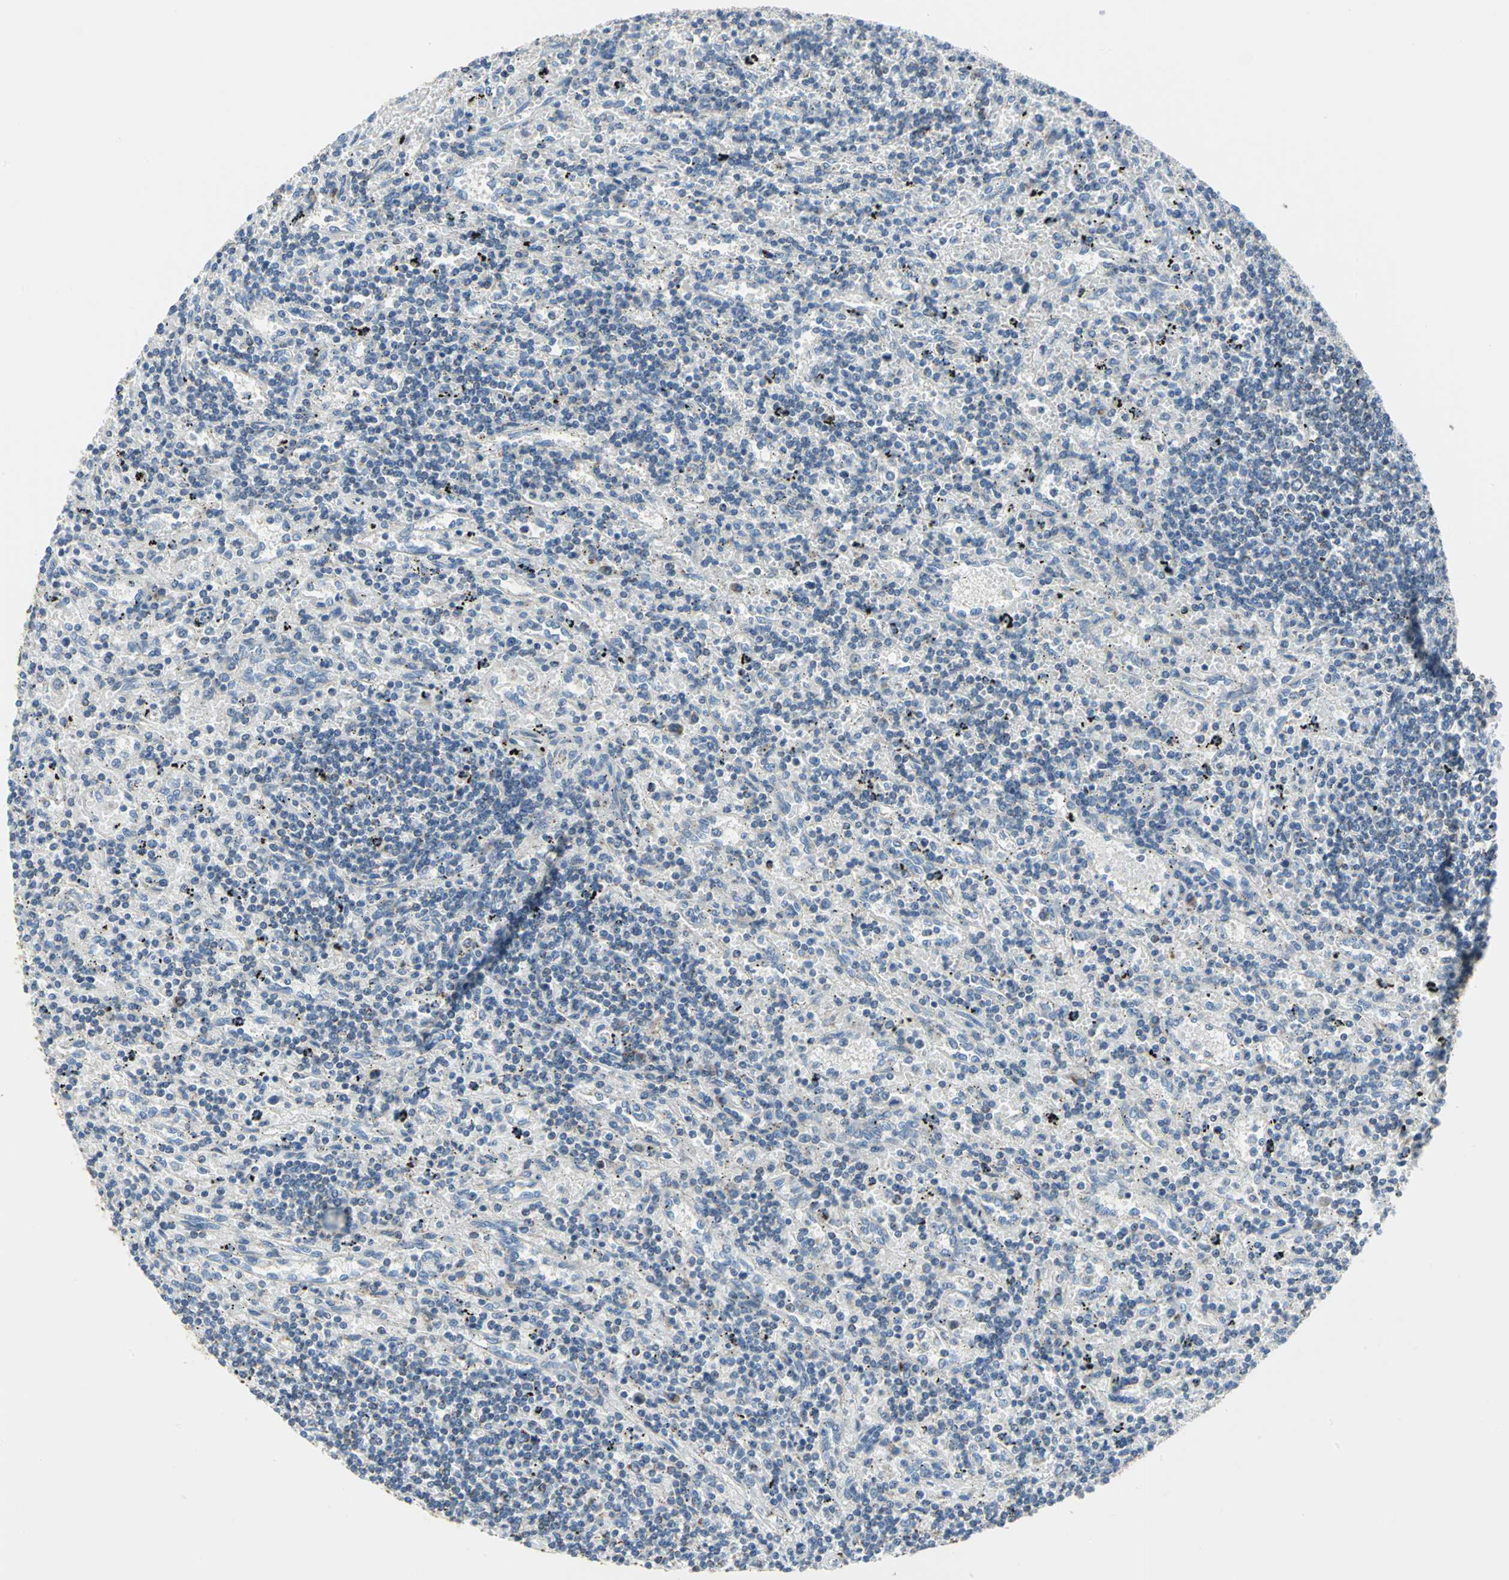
{"staining": {"intensity": "negative", "quantity": "none", "location": "none"}, "tissue": "lymphoma", "cell_type": "Tumor cells", "image_type": "cancer", "snomed": [{"axis": "morphology", "description": "Malignant lymphoma, non-Hodgkin's type, Low grade"}, {"axis": "topography", "description": "Spleen"}], "caption": "Photomicrograph shows no protein staining in tumor cells of malignant lymphoma, non-Hodgkin's type (low-grade) tissue. The staining was performed using DAB (3,3'-diaminobenzidine) to visualize the protein expression in brown, while the nuclei were stained in blue with hematoxylin (Magnification: 20x).", "gene": "NTRK1", "patient": {"sex": "male", "age": 76}}